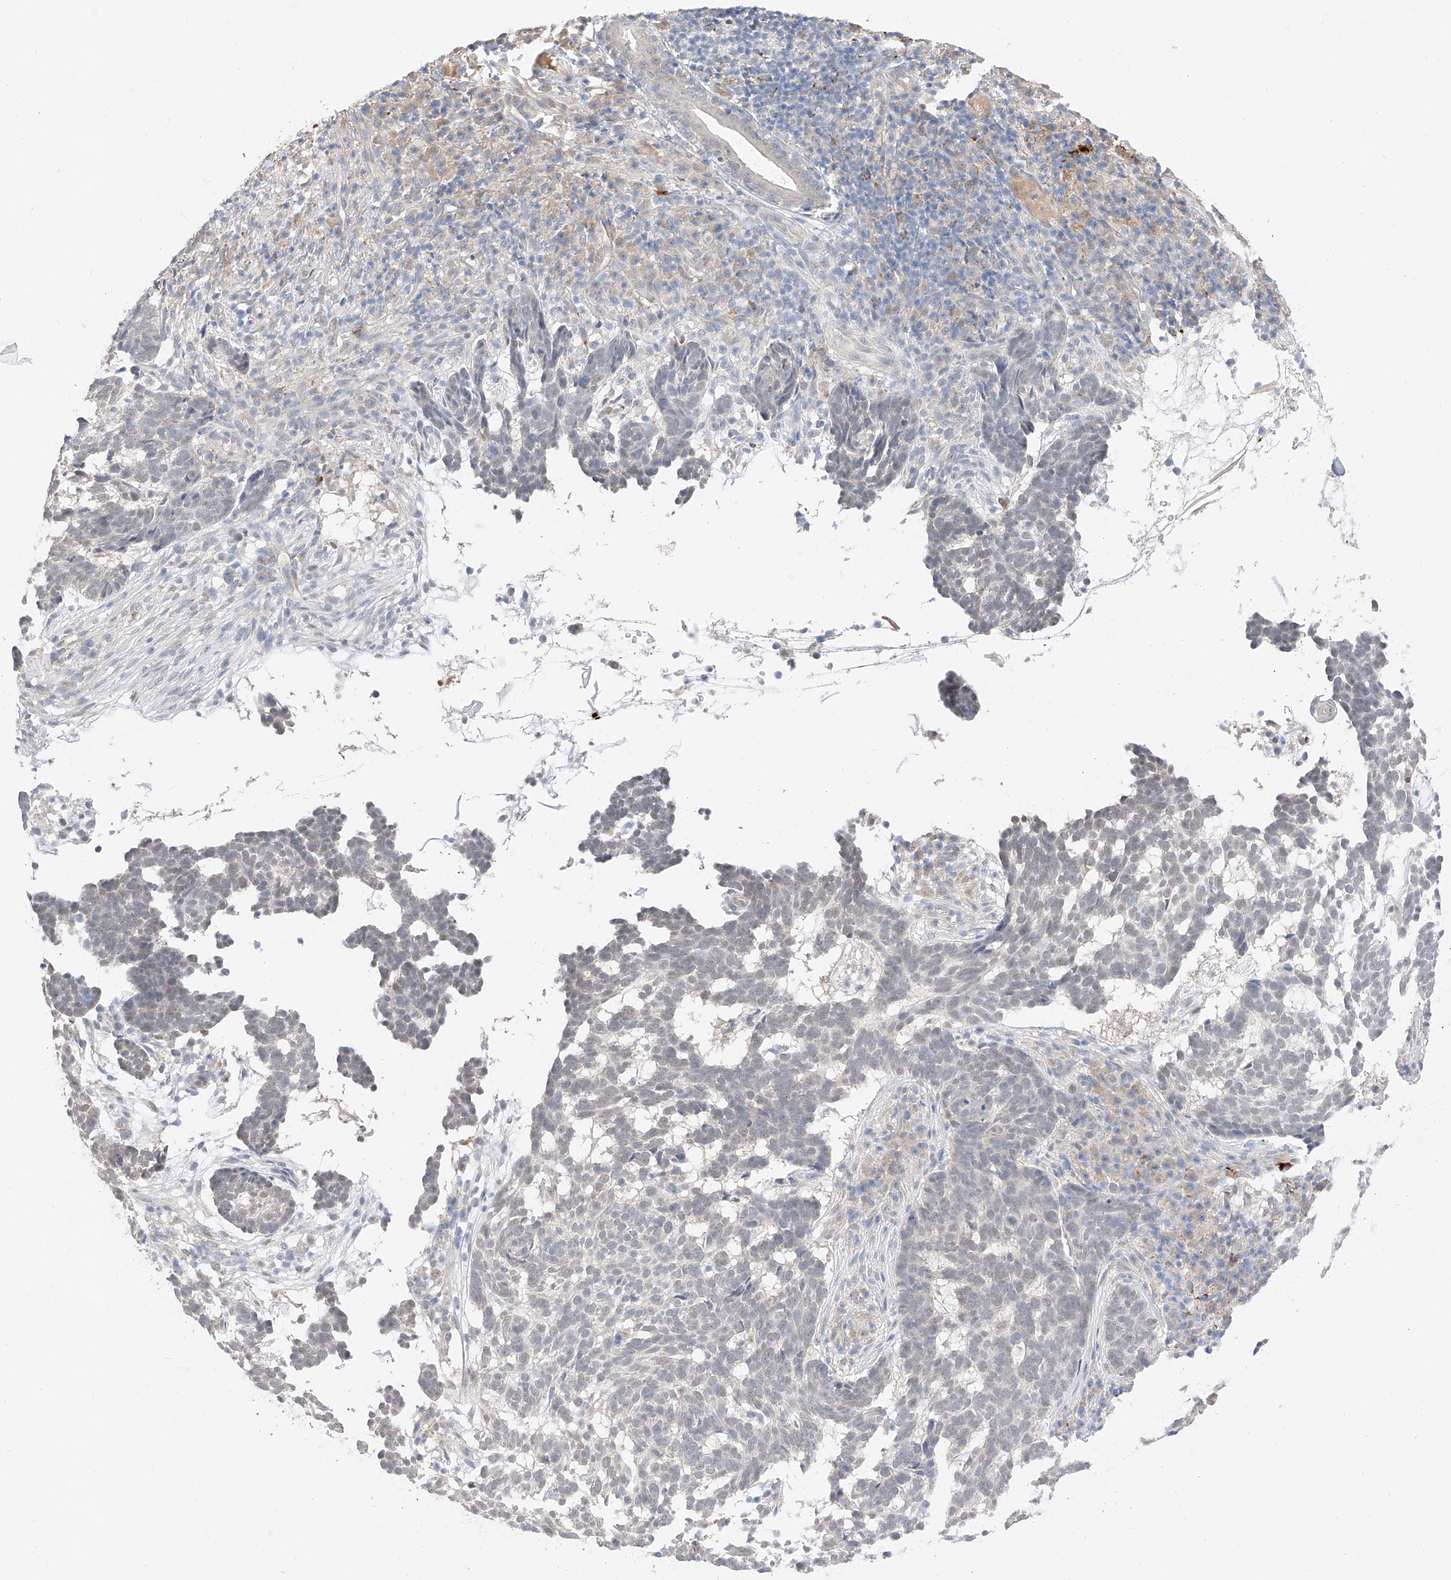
{"staining": {"intensity": "negative", "quantity": "none", "location": "none"}, "tissue": "skin cancer", "cell_type": "Tumor cells", "image_type": "cancer", "snomed": [{"axis": "morphology", "description": "Basal cell carcinoma"}, {"axis": "topography", "description": "Skin"}], "caption": "A high-resolution photomicrograph shows immunohistochemistry staining of skin basal cell carcinoma, which demonstrates no significant expression in tumor cells. (Brightfield microscopy of DAB (3,3'-diaminobenzidine) immunohistochemistry at high magnification).", "gene": "IL22RA2", "patient": {"sex": "male", "age": 85}}